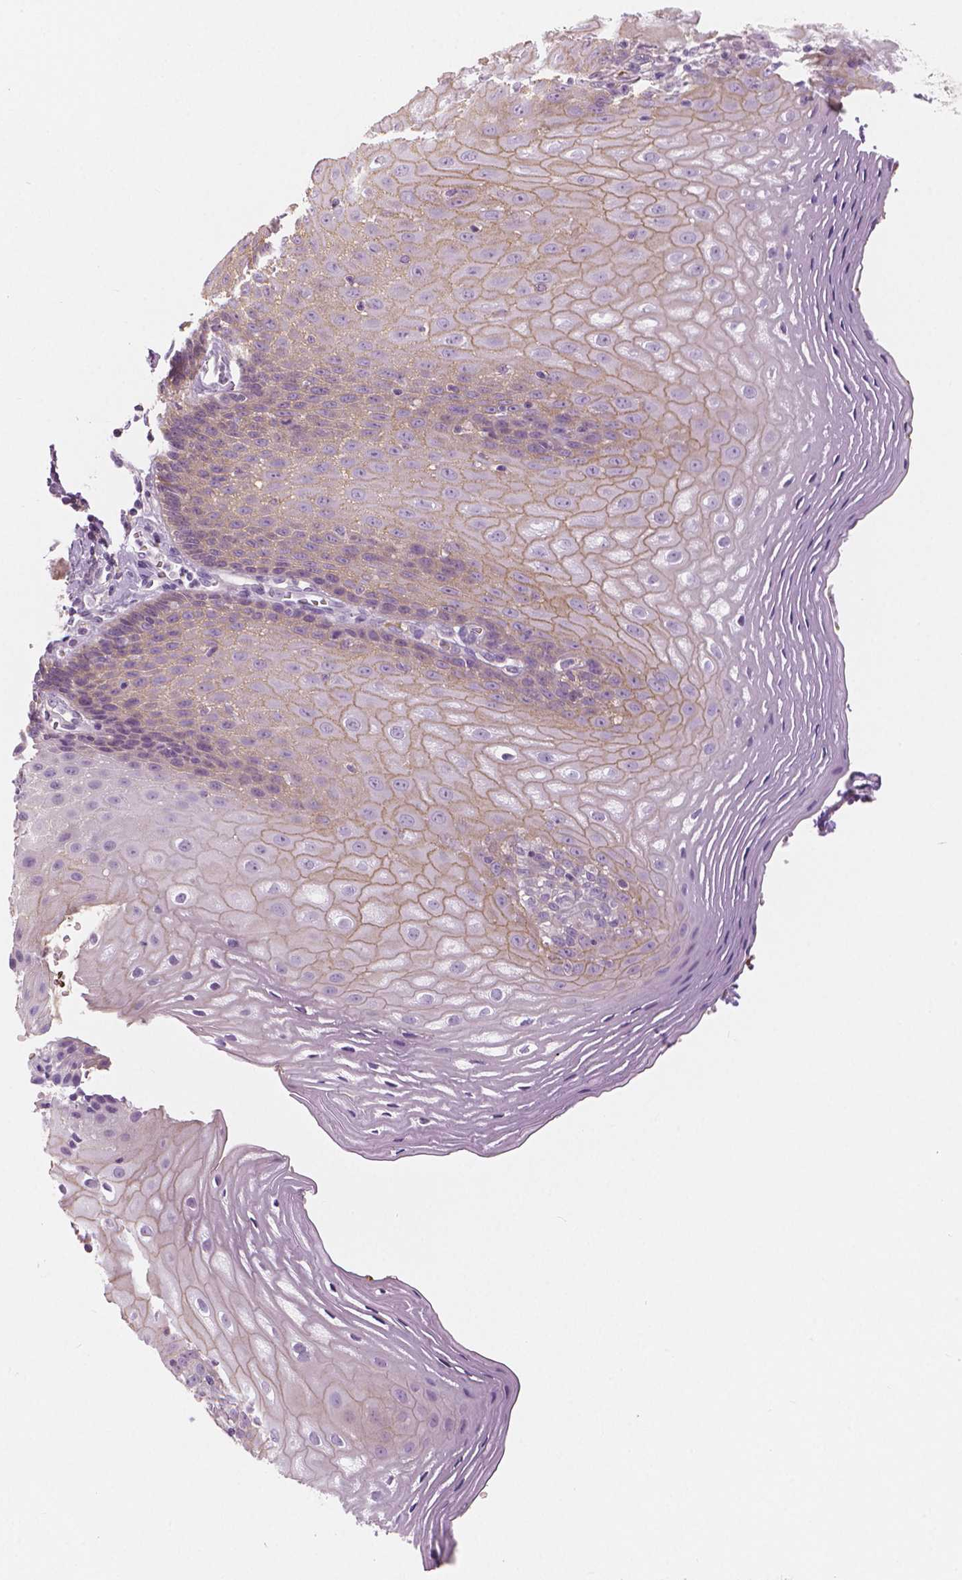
{"staining": {"intensity": "weak", "quantity": "25%-75%", "location": "cytoplasmic/membranous"}, "tissue": "esophagus", "cell_type": "Squamous epithelial cells", "image_type": "normal", "snomed": [{"axis": "morphology", "description": "Normal tissue, NOS"}, {"axis": "topography", "description": "Esophagus"}], "caption": "This micrograph displays benign esophagus stained with immunohistochemistry (IHC) to label a protein in brown. The cytoplasmic/membranous of squamous epithelial cells show weak positivity for the protein. Nuclei are counter-stained blue.", "gene": "APOA4", "patient": {"sex": "female", "age": 68}}